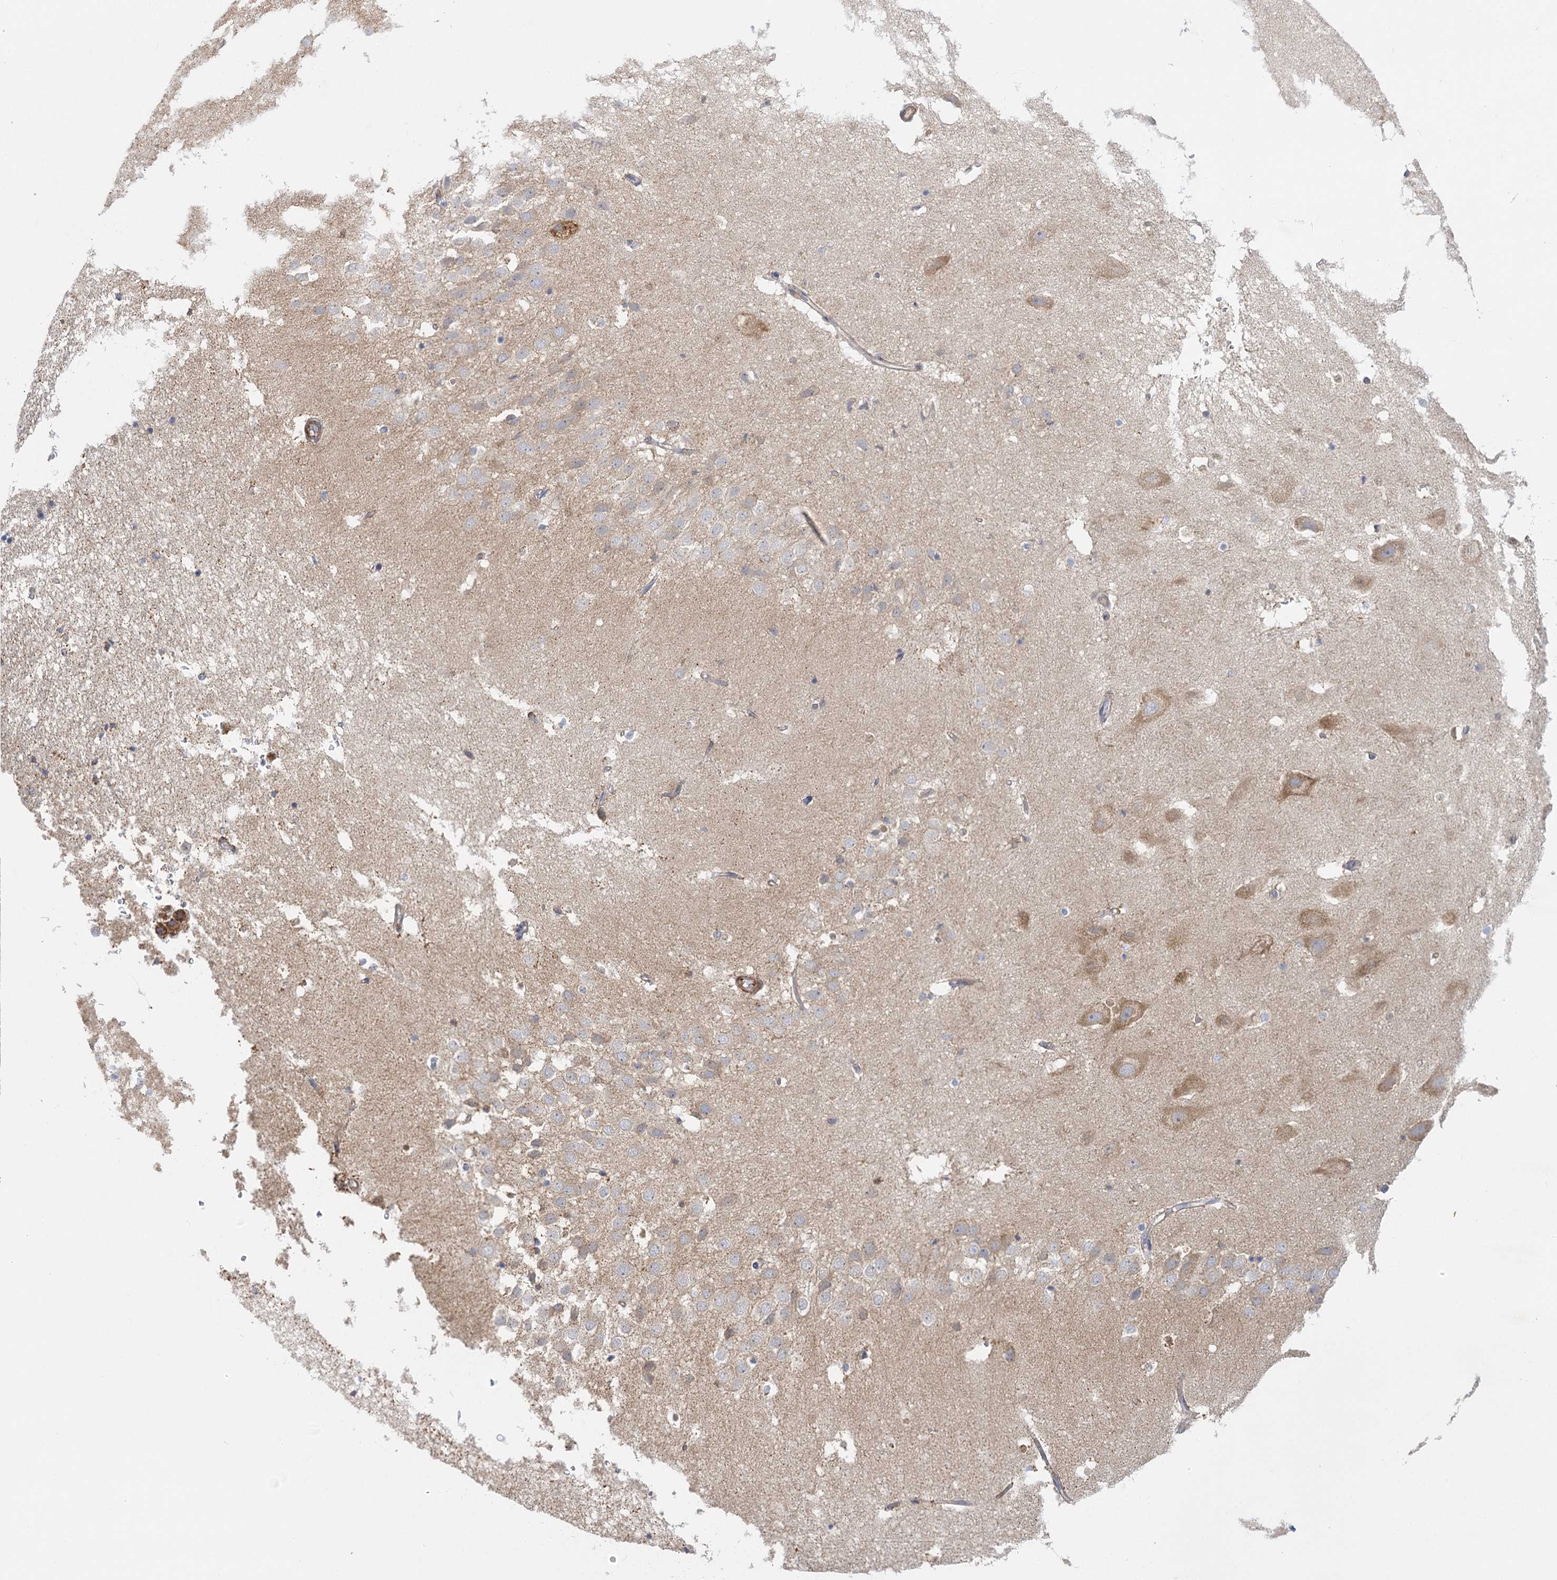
{"staining": {"intensity": "negative", "quantity": "none", "location": "none"}, "tissue": "hippocampus", "cell_type": "Glial cells", "image_type": "normal", "snomed": [{"axis": "morphology", "description": "Normal tissue, NOS"}, {"axis": "topography", "description": "Hippocampus"}], "caption": "Immunohistochemical staining of unremarkable human hippocampus shows no significant positivity in glial cells.", "gene": "DHTKD1", "patient": {"sex": "female", "age": 52}}